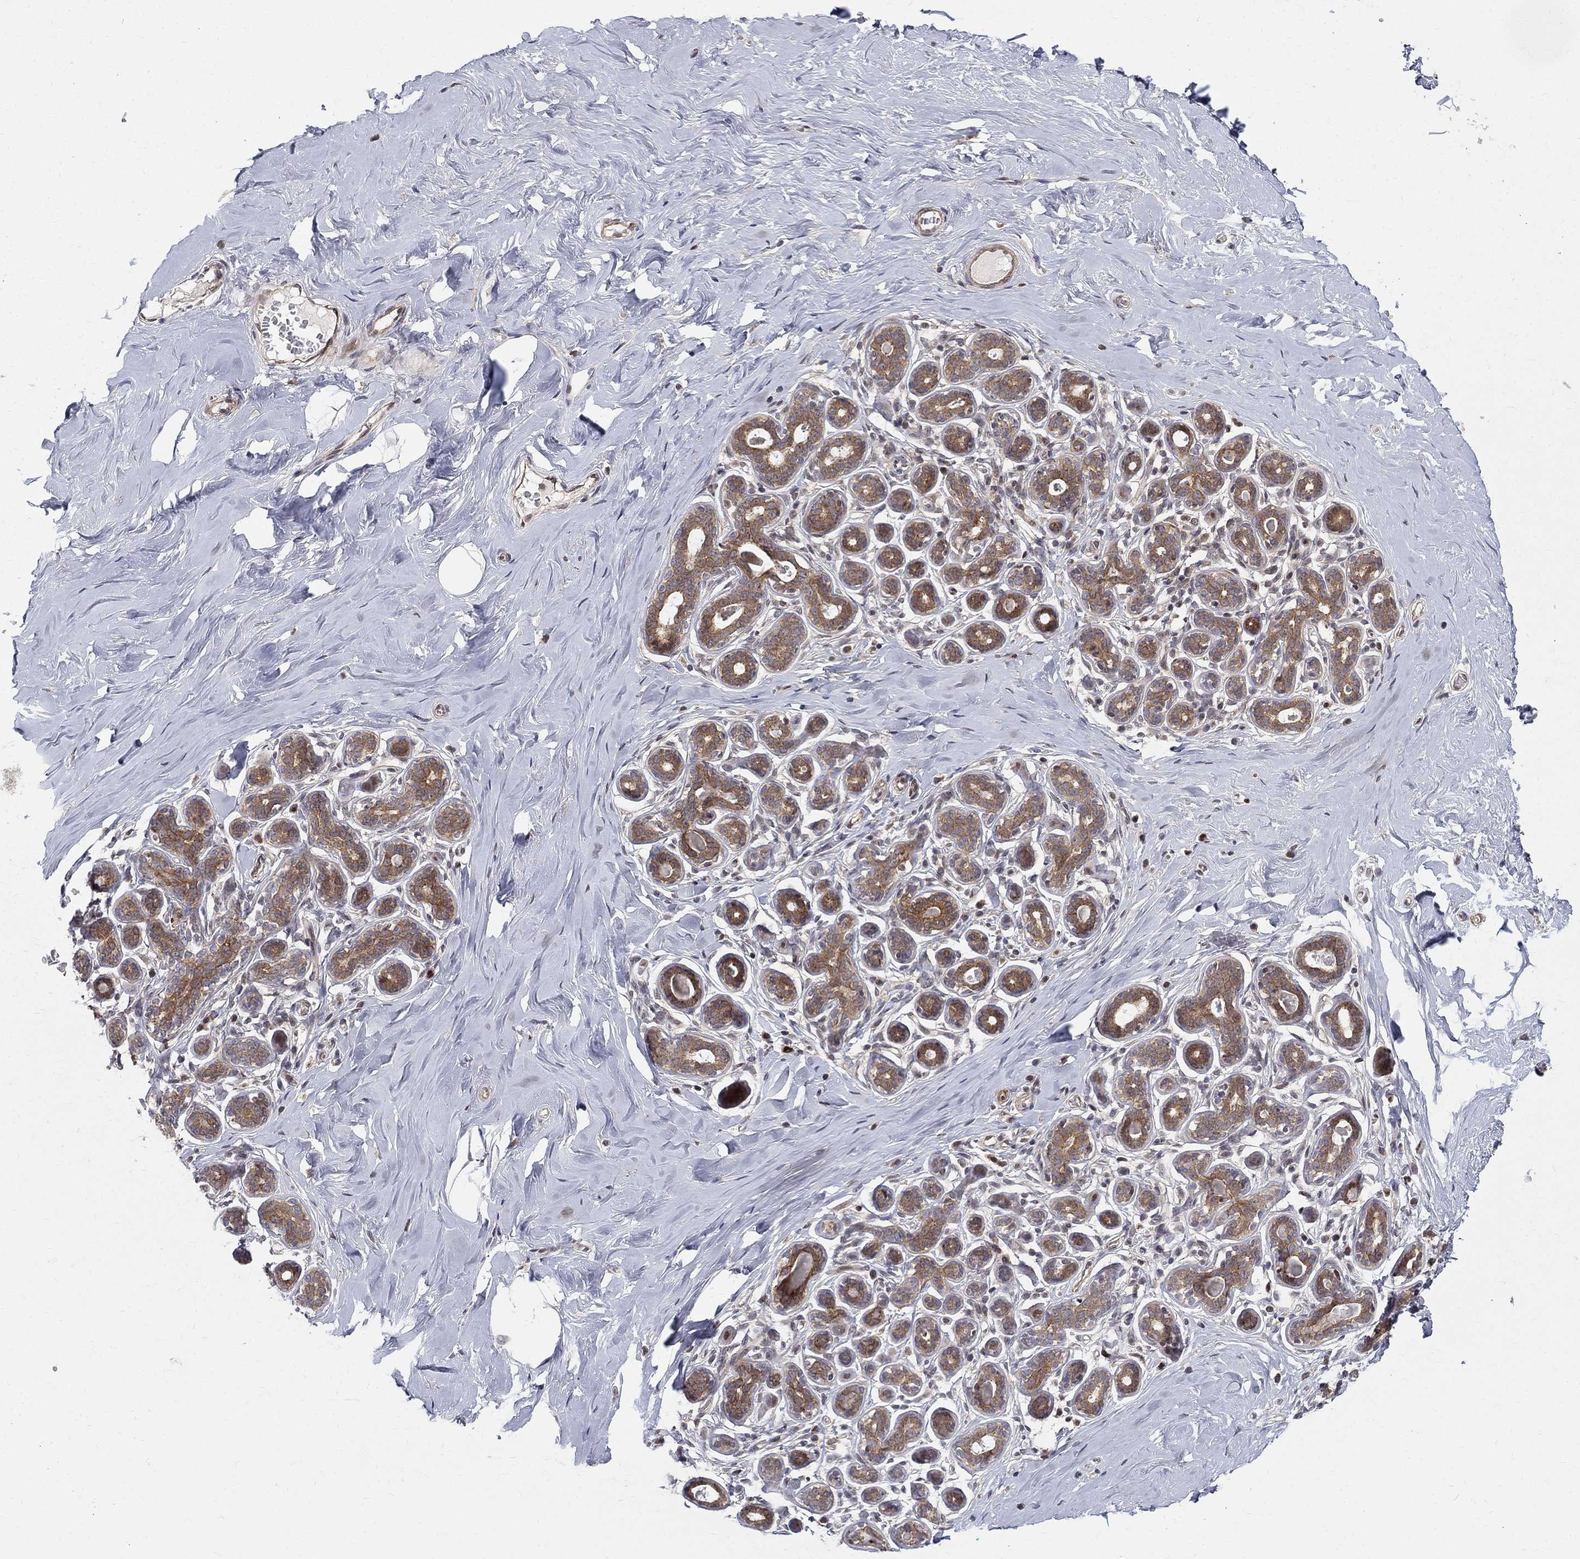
{"staining": {"intensity": "negative", "quantity": "none", "location": "none"}, "tissue": "breast", "cell_type": "Adipocytes", "image_type": "normal", "snomed": [{"axis": "morphology", "description": "Normal tissue, NOS"}, {"axis": "topography", "description": "Skin"}, {"axis": "topography", "description": "Breast"}], "caption": "Immunohistochemistry photomicrograph of normal breast: human breast stained with DAB reveals no significant protein expression in adipocytes.", "gene": "WDR19", "patient": {"sex": "female", "age": 43}}